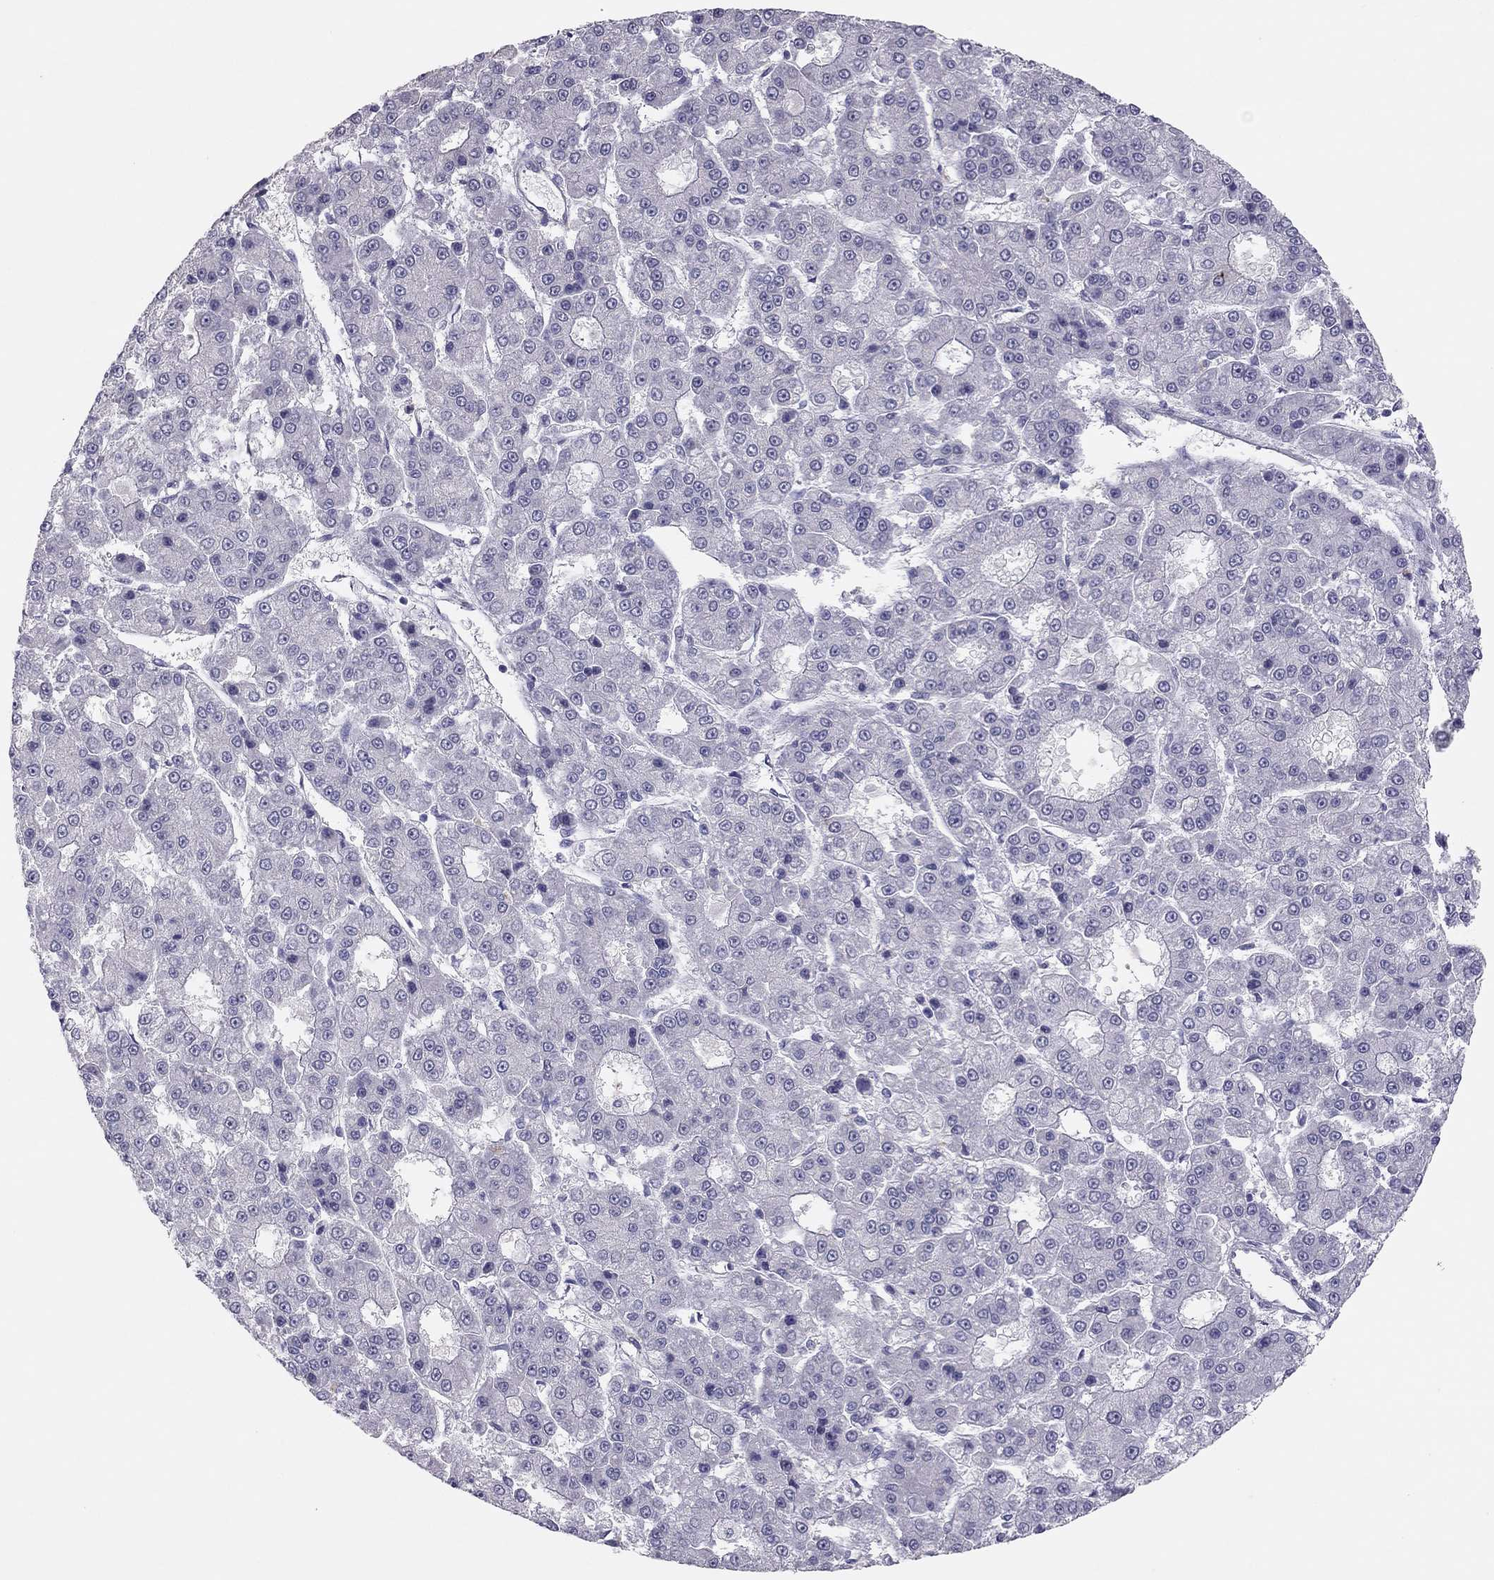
{"staining": {"intensity": "negative", "quantity": "none", "location": "none"}, "tissue": "liver cancer", "cell_type": "Tumor cells", "image_type": "cancer", "snomed": [{"axis": "morphology", "description": "Carcinoma, Hepatocellular, NOS"}, {"axis": "topography", "description": "Liver"}], "caption": "Micrograph shows no significant protein expression in tumor cells of hepatocellular carcinoma (liver).", "gene": "ADORA2A", "patient": {"sex": "male", "age": 70}}